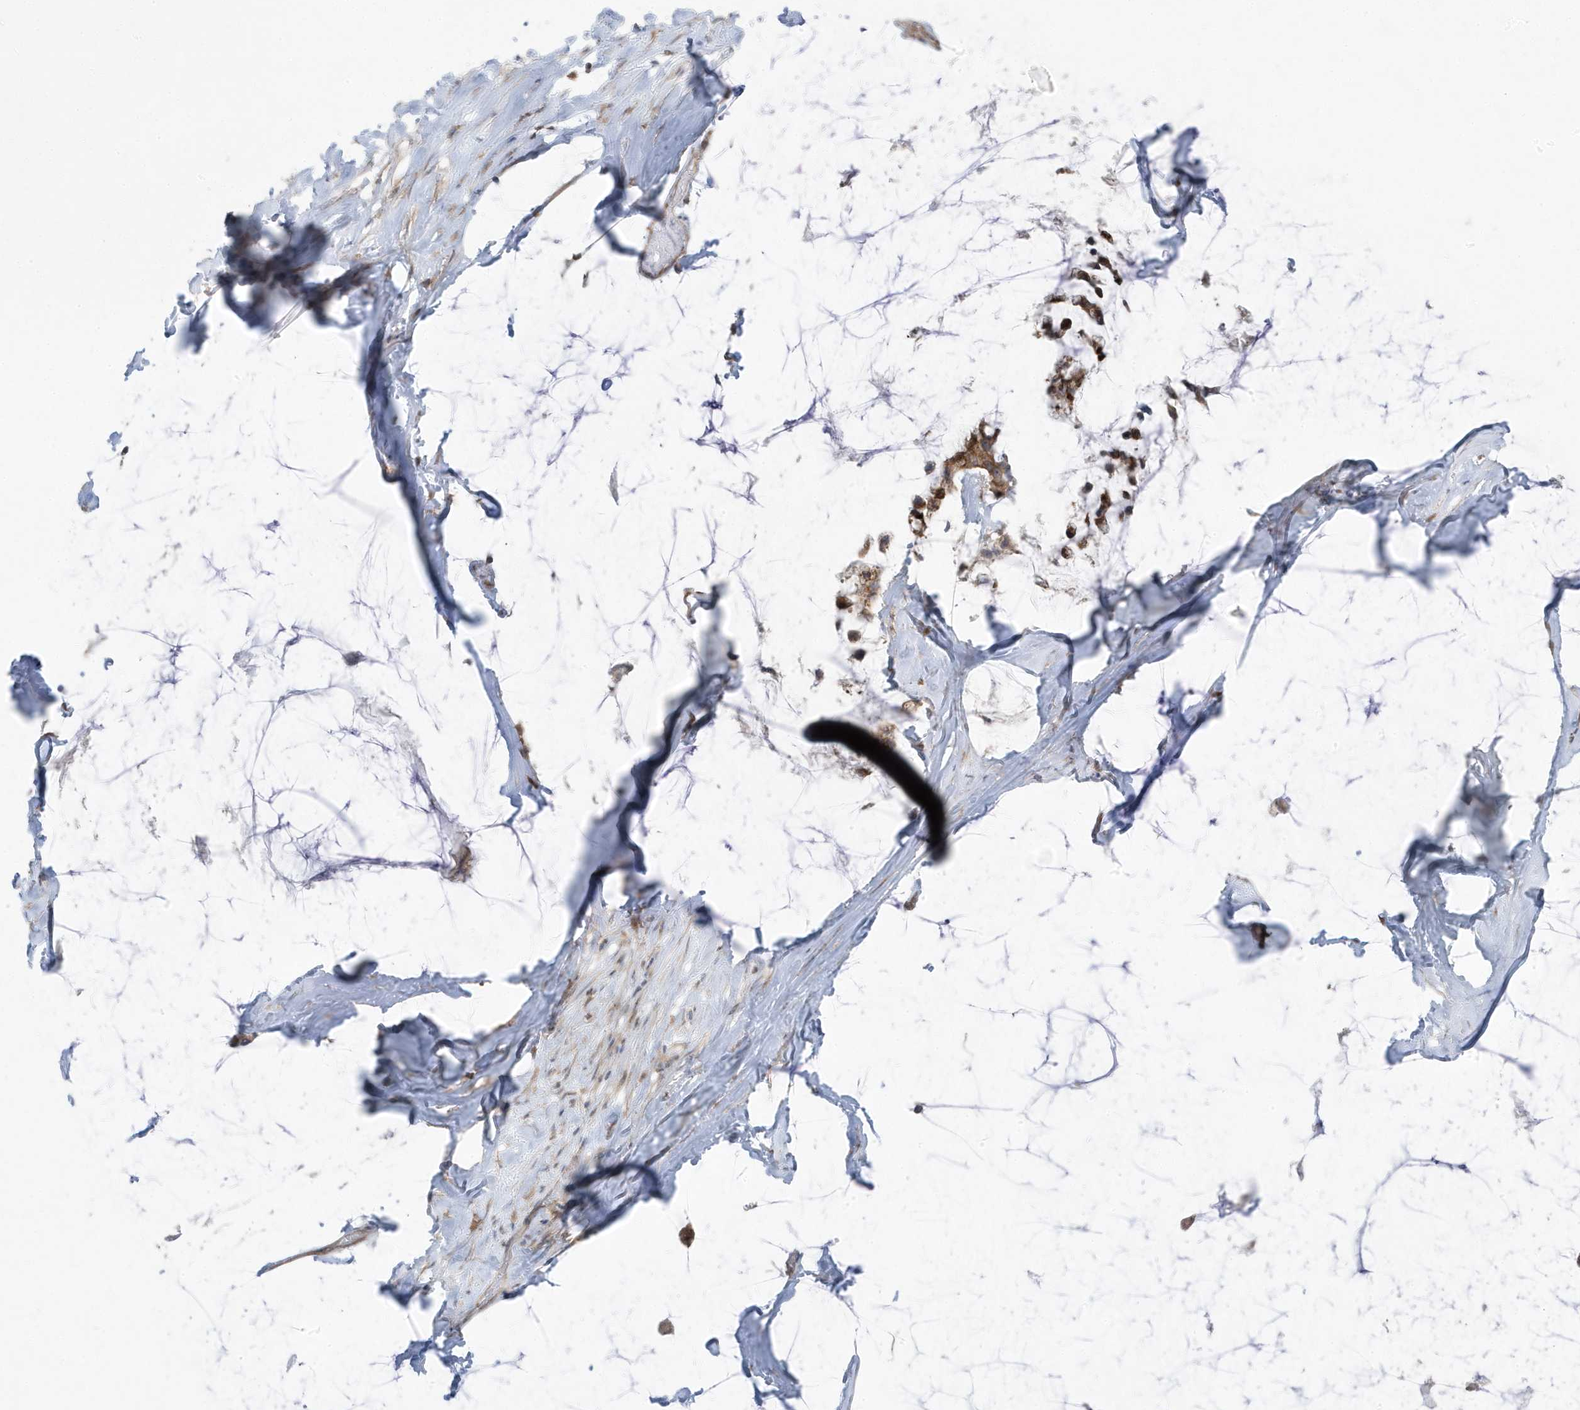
{"staining": {"intensity": "weak", "quantity": "25%-75%", "location": "cytoplasmic/membranous"}, "tissue": "ovarian cancer", "cell_type": "Tumor cells", "image_type": "cancer", "snomed": [{"axis": "morphology", "description": "Cystadenocarcinoma, mucinous, NOS"}, {"axis": "topography", "description": "Ovary"}], "caption": "Immunohistochemistry (IHC) histopathology image of human ovarian mucinous cystadenocarcinoma stained for a protein (brown), which demonstrates low levels of weak cytoplasmic/membranous positivity in approximately 25%-75% of tumor cells.", "gene": "ZNF654", "patient": {"sex": "female", "age": 39}}